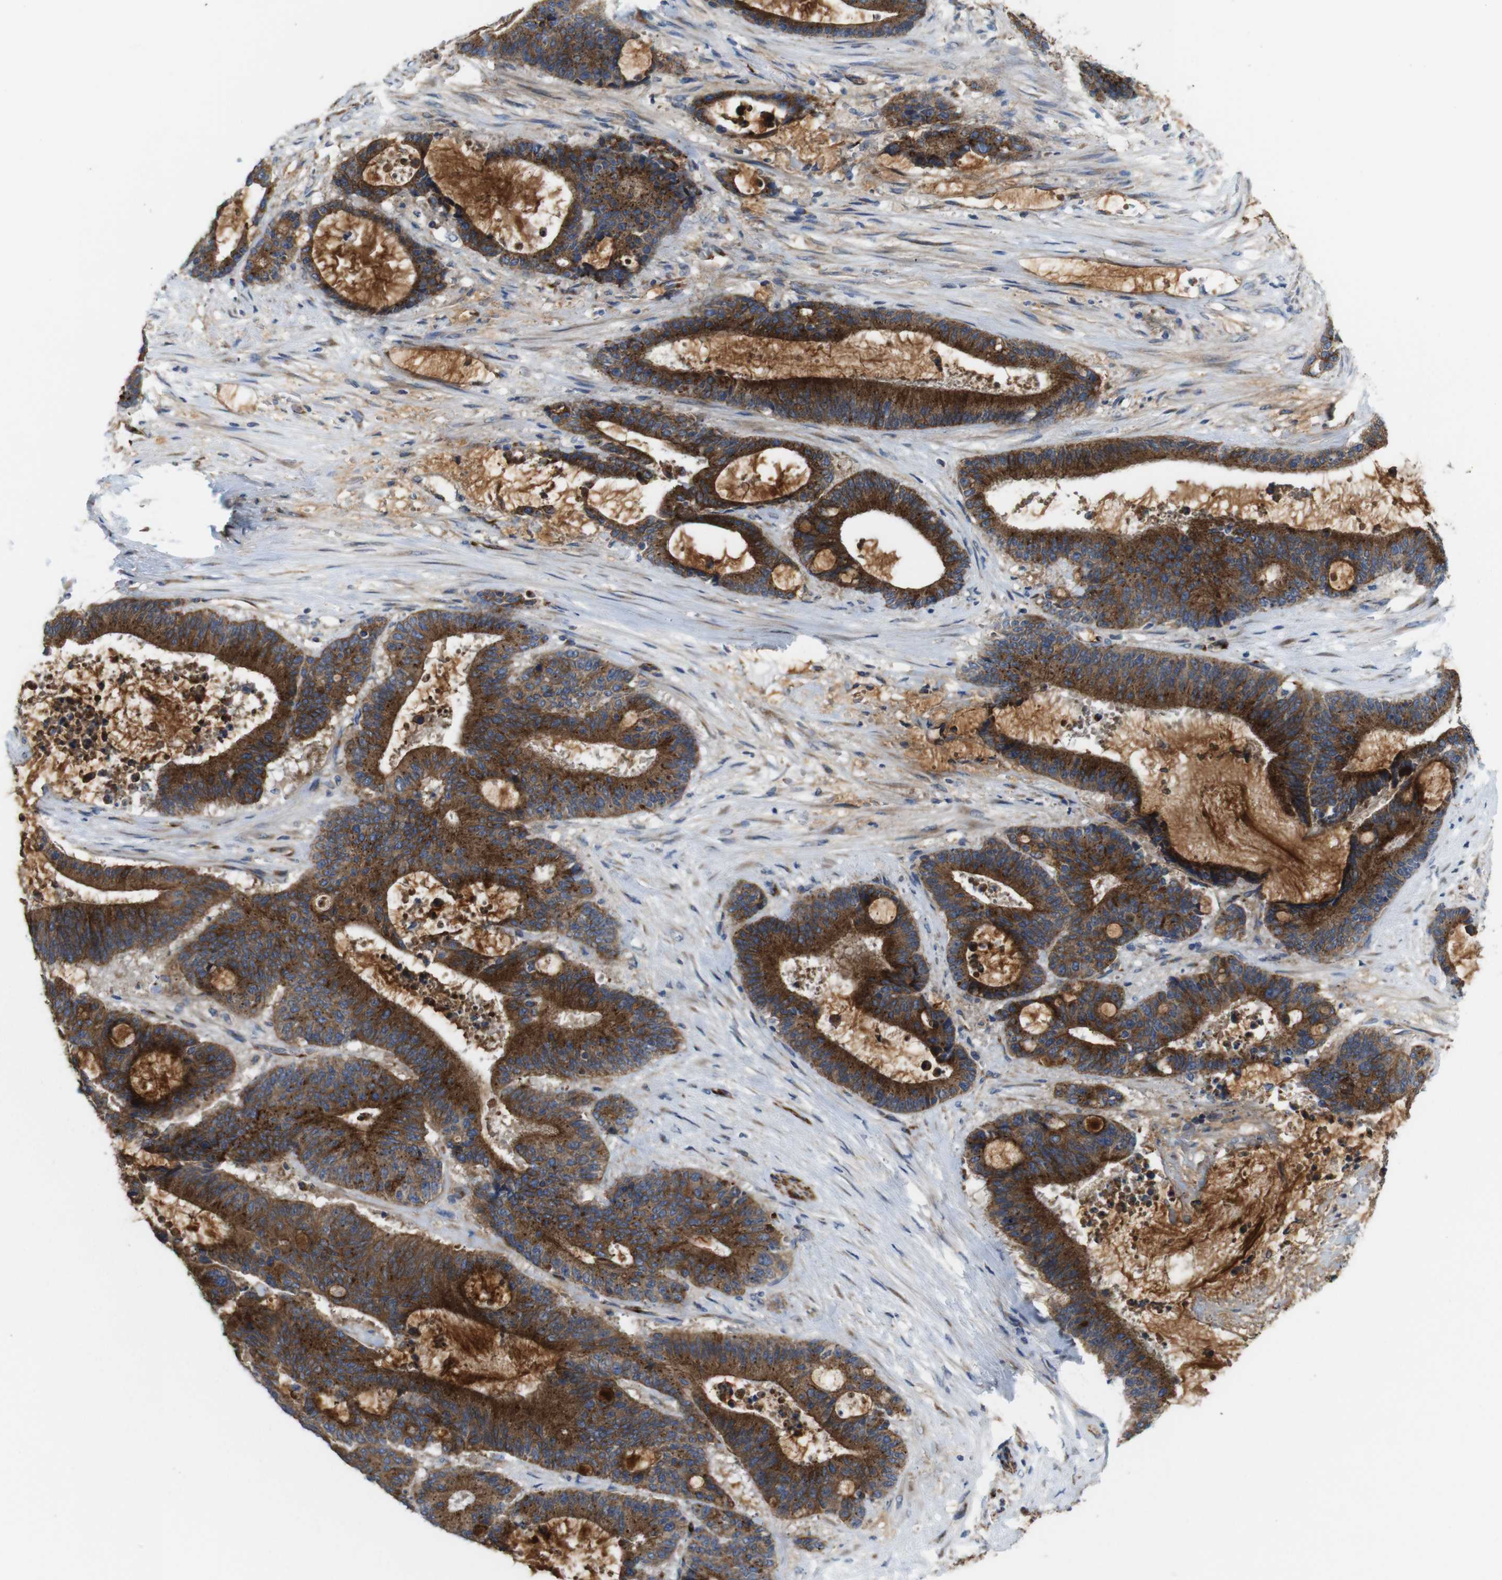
{"staining": {"intensity": "strong", "quantity": ">75%", "location": "cytoplasmic/membranous"}, "tissue": "liver cancer", "cell_type": "Tumor cells", "image_type": "cancer", "snomed": [{"axis": "morphology", "description": "Normal tissue, NOS"}, {"axis": "morphology", "description": "Cholangiocarcinoma"}, {"axis": "topography", "description": "Liver"}, {"axis": "topography", "description": "Peripheral nerve tissue"}], "caption": "Protein staining exhibits strong cytoplasmic/membranous staining in about >75% of tumor cells in liver cancer (cholangiocarcinoma). (Stains: DAB in brown, nuclei in blue, Microscopy: brightfield microscopy at high magnification).", "gene": "EFCAB14", "patient": {"sex": "female", "age": 73}}